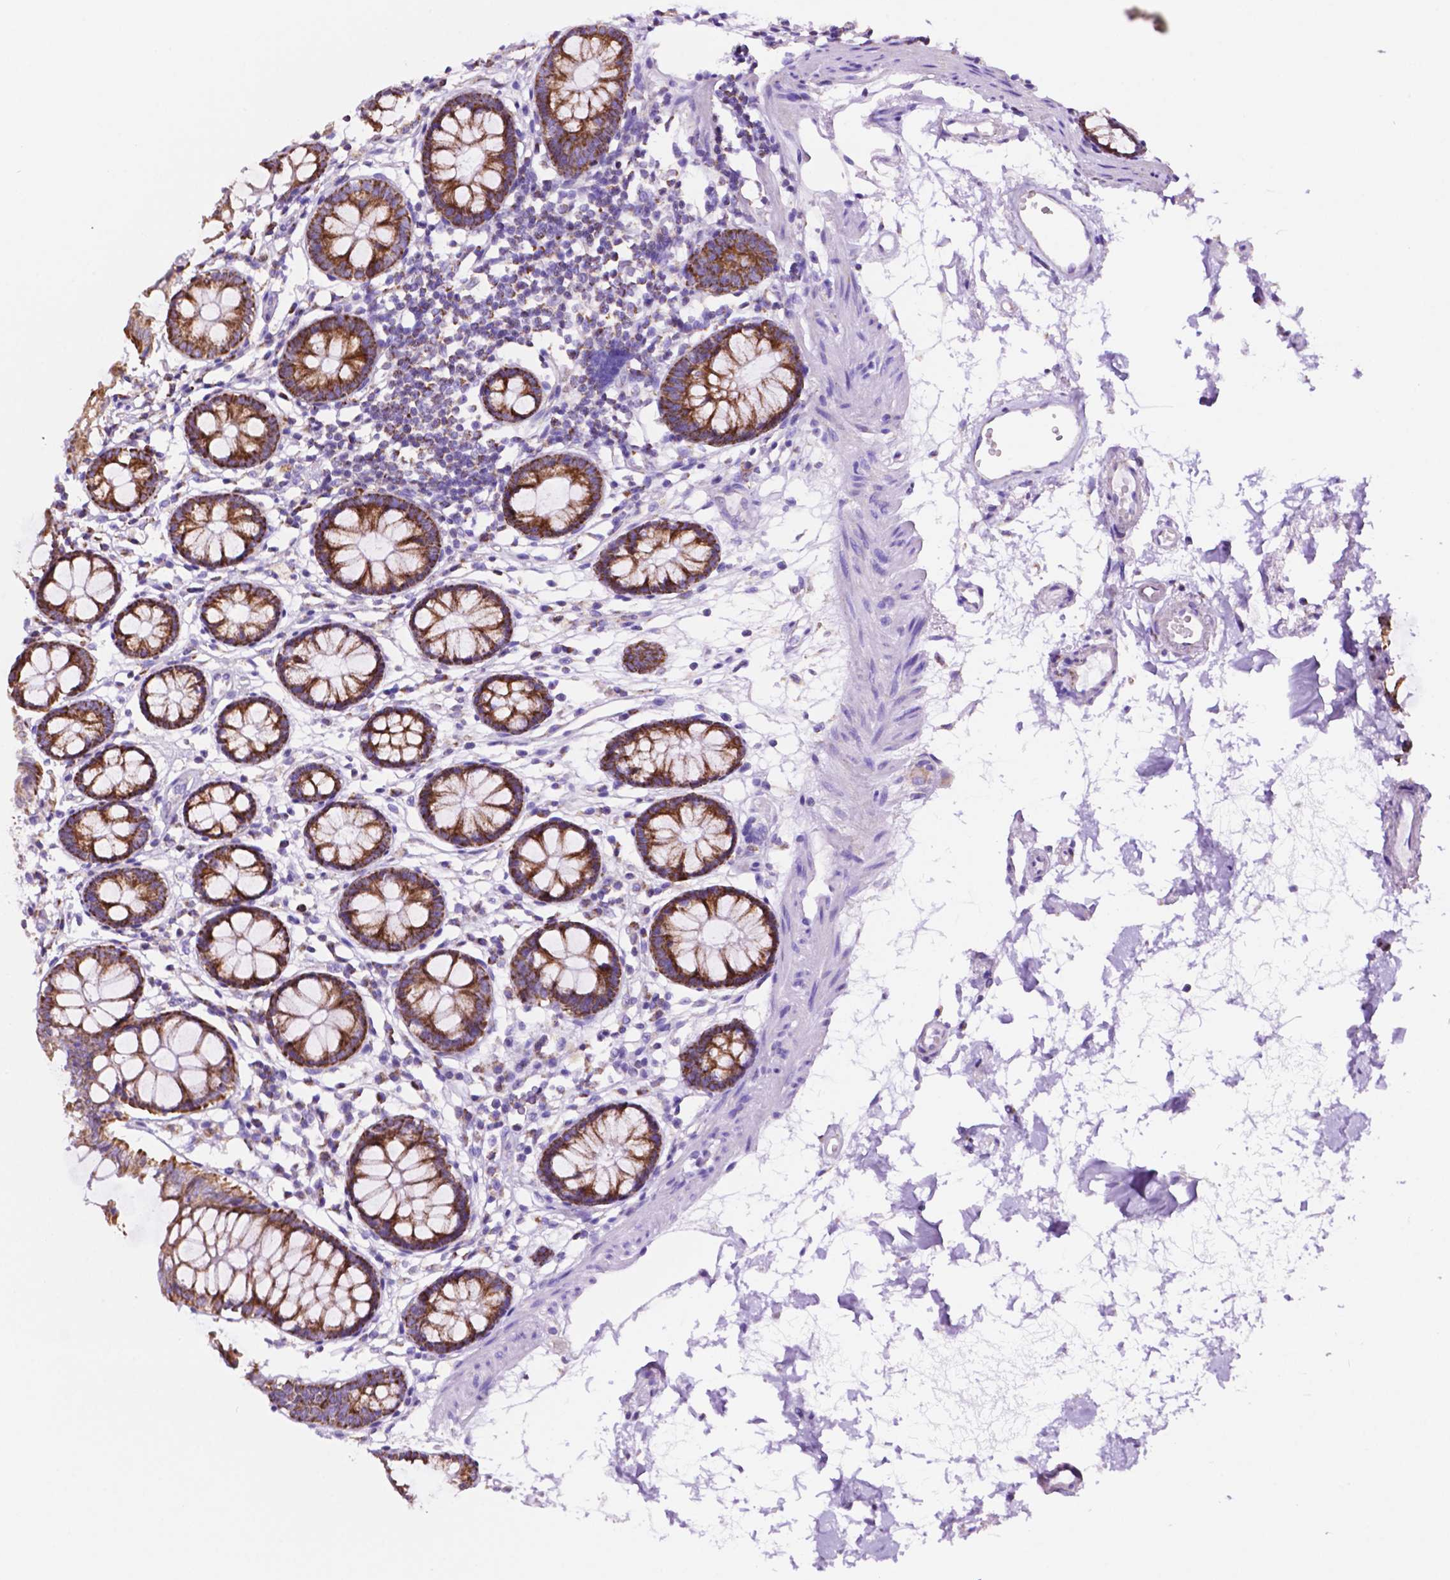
{"staining": {"intensity": "negative", "quantity": "none", "location": "none"}, "tissue": "colon", "cell_type": "Endothelial cells", "image_type": "normal", "snomed": [{"axis": "morphology", "description": "Normal tissue, NOS"}, {"axis": "topography", "description": "Colon"}], "caption": "Immunohistochemistry image of normal colon: colon stained with DAB demonstrates no significant protein expression in endothelial cells.", "gene": "GDPD5", "patient": {"sex": "female", "age": 84}}